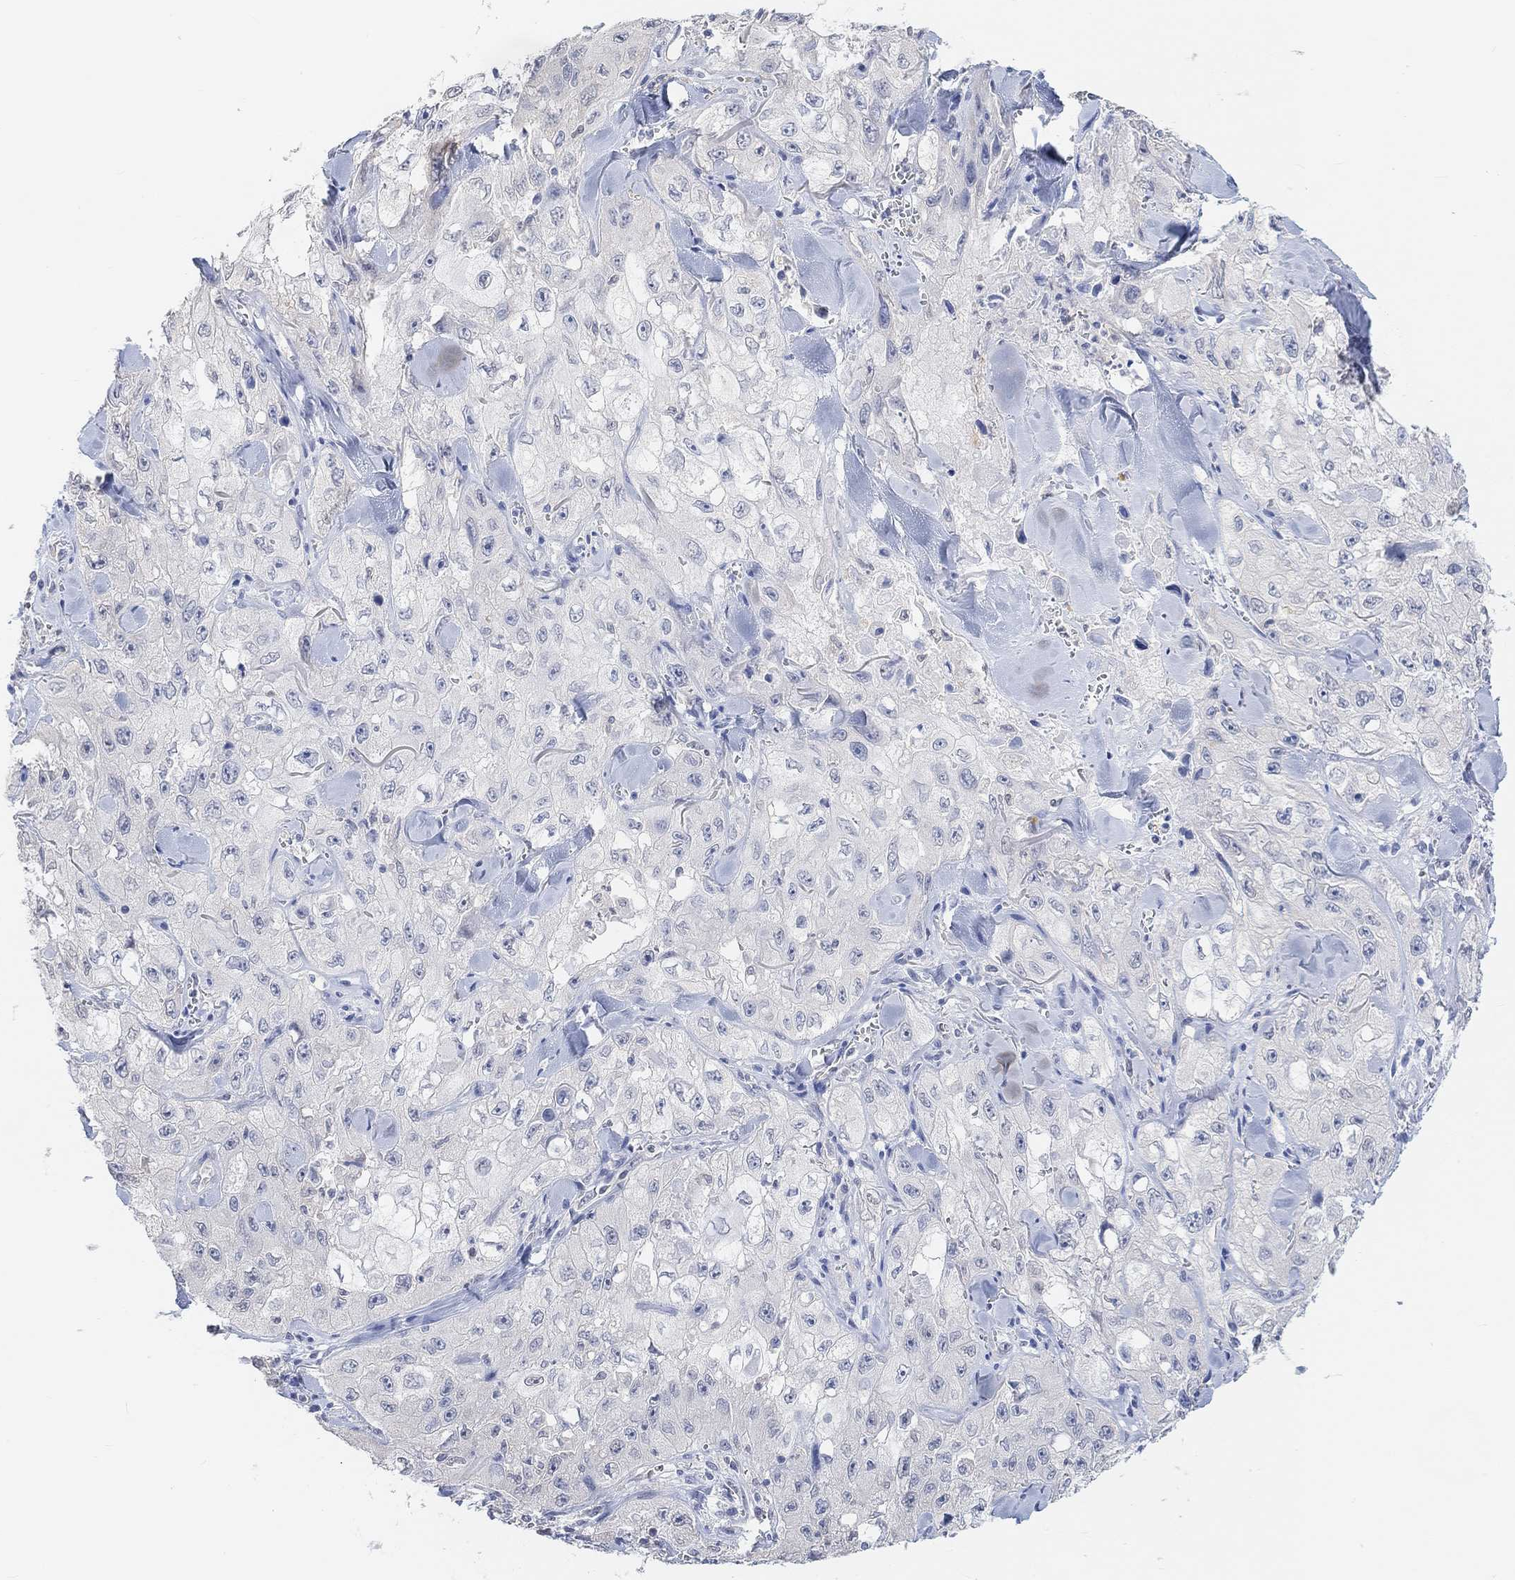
{"staining": {"intensity": "negative", "quantity": "none", "location": "none"}, "tissue": "skin cancer", "cell_type": "Tumor cells", "image_type": "cancer", "snomed": [{"axis": "morphology", "description": "Squamous cell carcinoma, NOS"}, {"axis": "topography", "description": "Skin"}, {"axis": "topography", "description": "Subcutis"}], "caption": "This is an immunohistochemistry (IHC) histopathology image of human squamous cell carcinoma (skin). There is no staining in tumor cells.", "gene": "MUC1", "patient": {"sex": "male", "age": 73}}